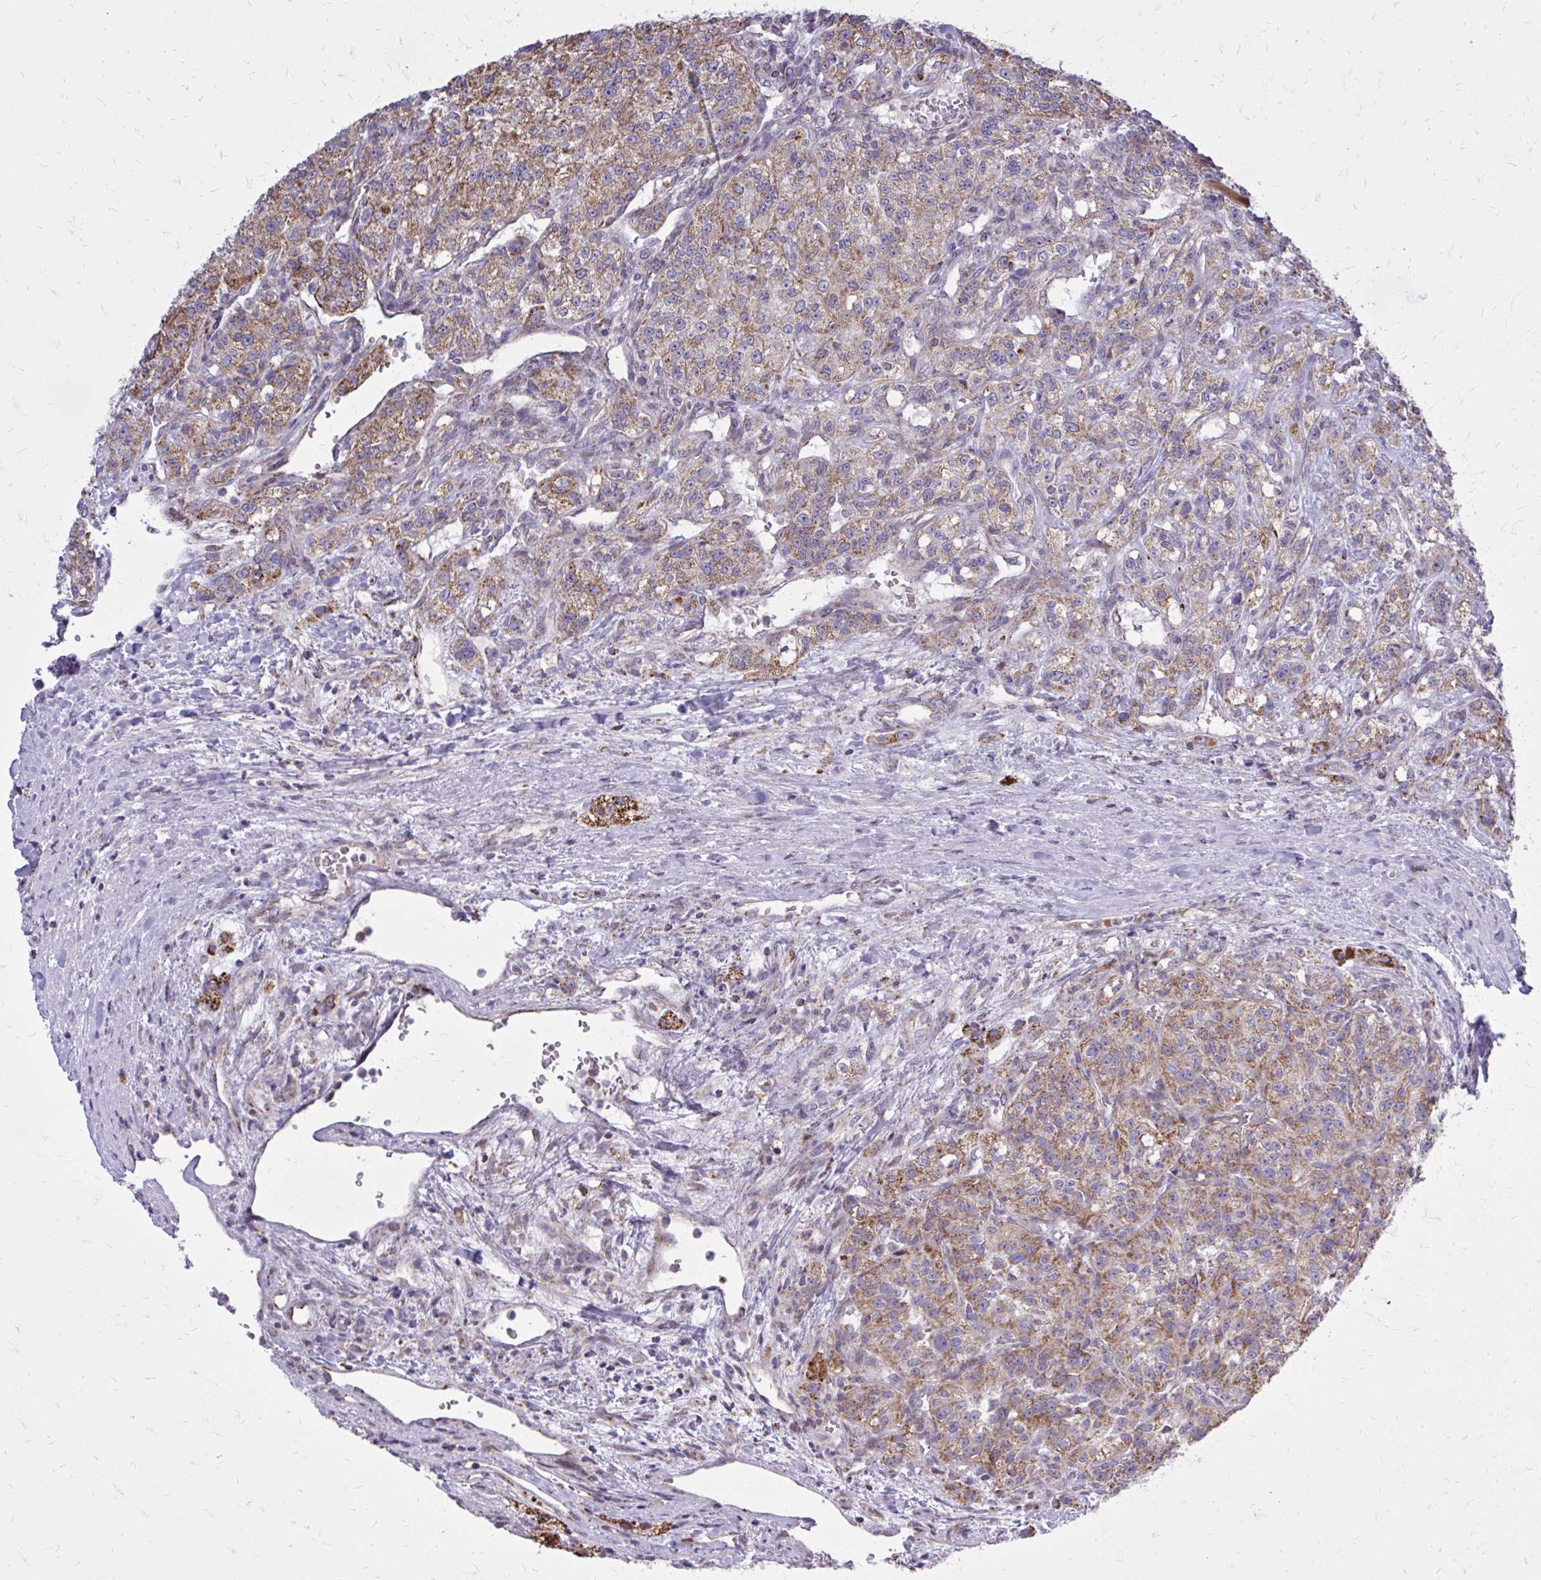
{"staining": {"intensity": "moderate", "quantity": ">75%", "location": "cytoplasmic/membranous"}, "tissue": "renal cancer", "cell_type": "Tumor cells", "image_type": "cancer", "snomed": [{"axis": "morphology", "description": "Adenocarcinoma, NOS"}, {"axis": "topography", "description": "Kidney"}], "caption": "A brown stain highlights moderate cytoplasmic/membranous positivity of a protein in human renal adenocarcinoma tumor cells. Nuclei are stained in blue.", "gene": "ZNF362", "patient": {"sex": "female", "age": 63}}